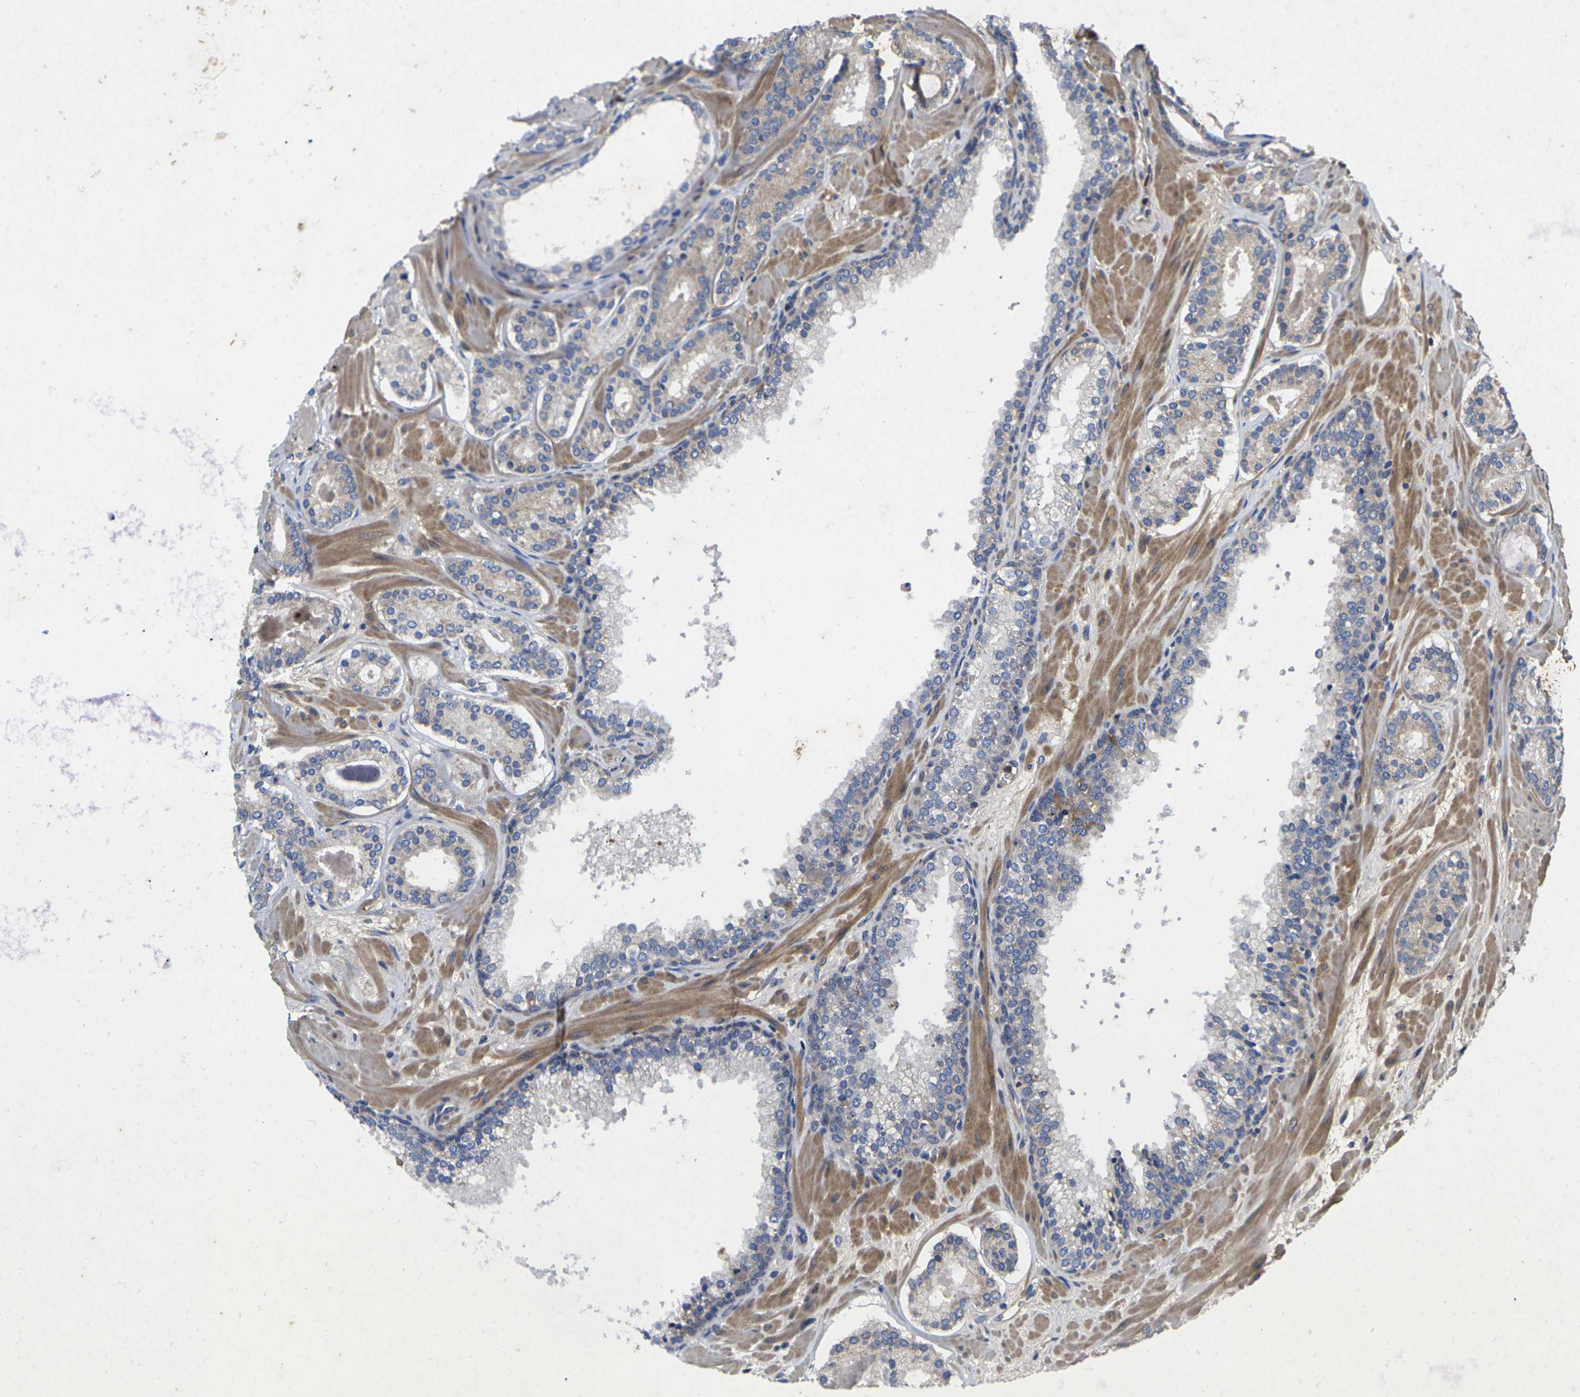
{"staining": {"intensity": "weak", "quantity": ">75%", "location": "cytoplasmic/membranous"}, "tissue": "prostate cancer", "cell_type": "Tumor cells", "image_type": "cancer", "snomed": [{"axis": "morphology", "description": "Adenocarcinoma, Low grade"}, {"axis": "topography", "description": "Prostate"}], "caption": "This is an image of IHC staining of prostate cancer (low-grade adenocarcinoma), which shows weak positivity in the cytoplasmic/membranous of tumor cells.", "gene": "KIF1B", "patient": {"sex": "male", "age": 63}}